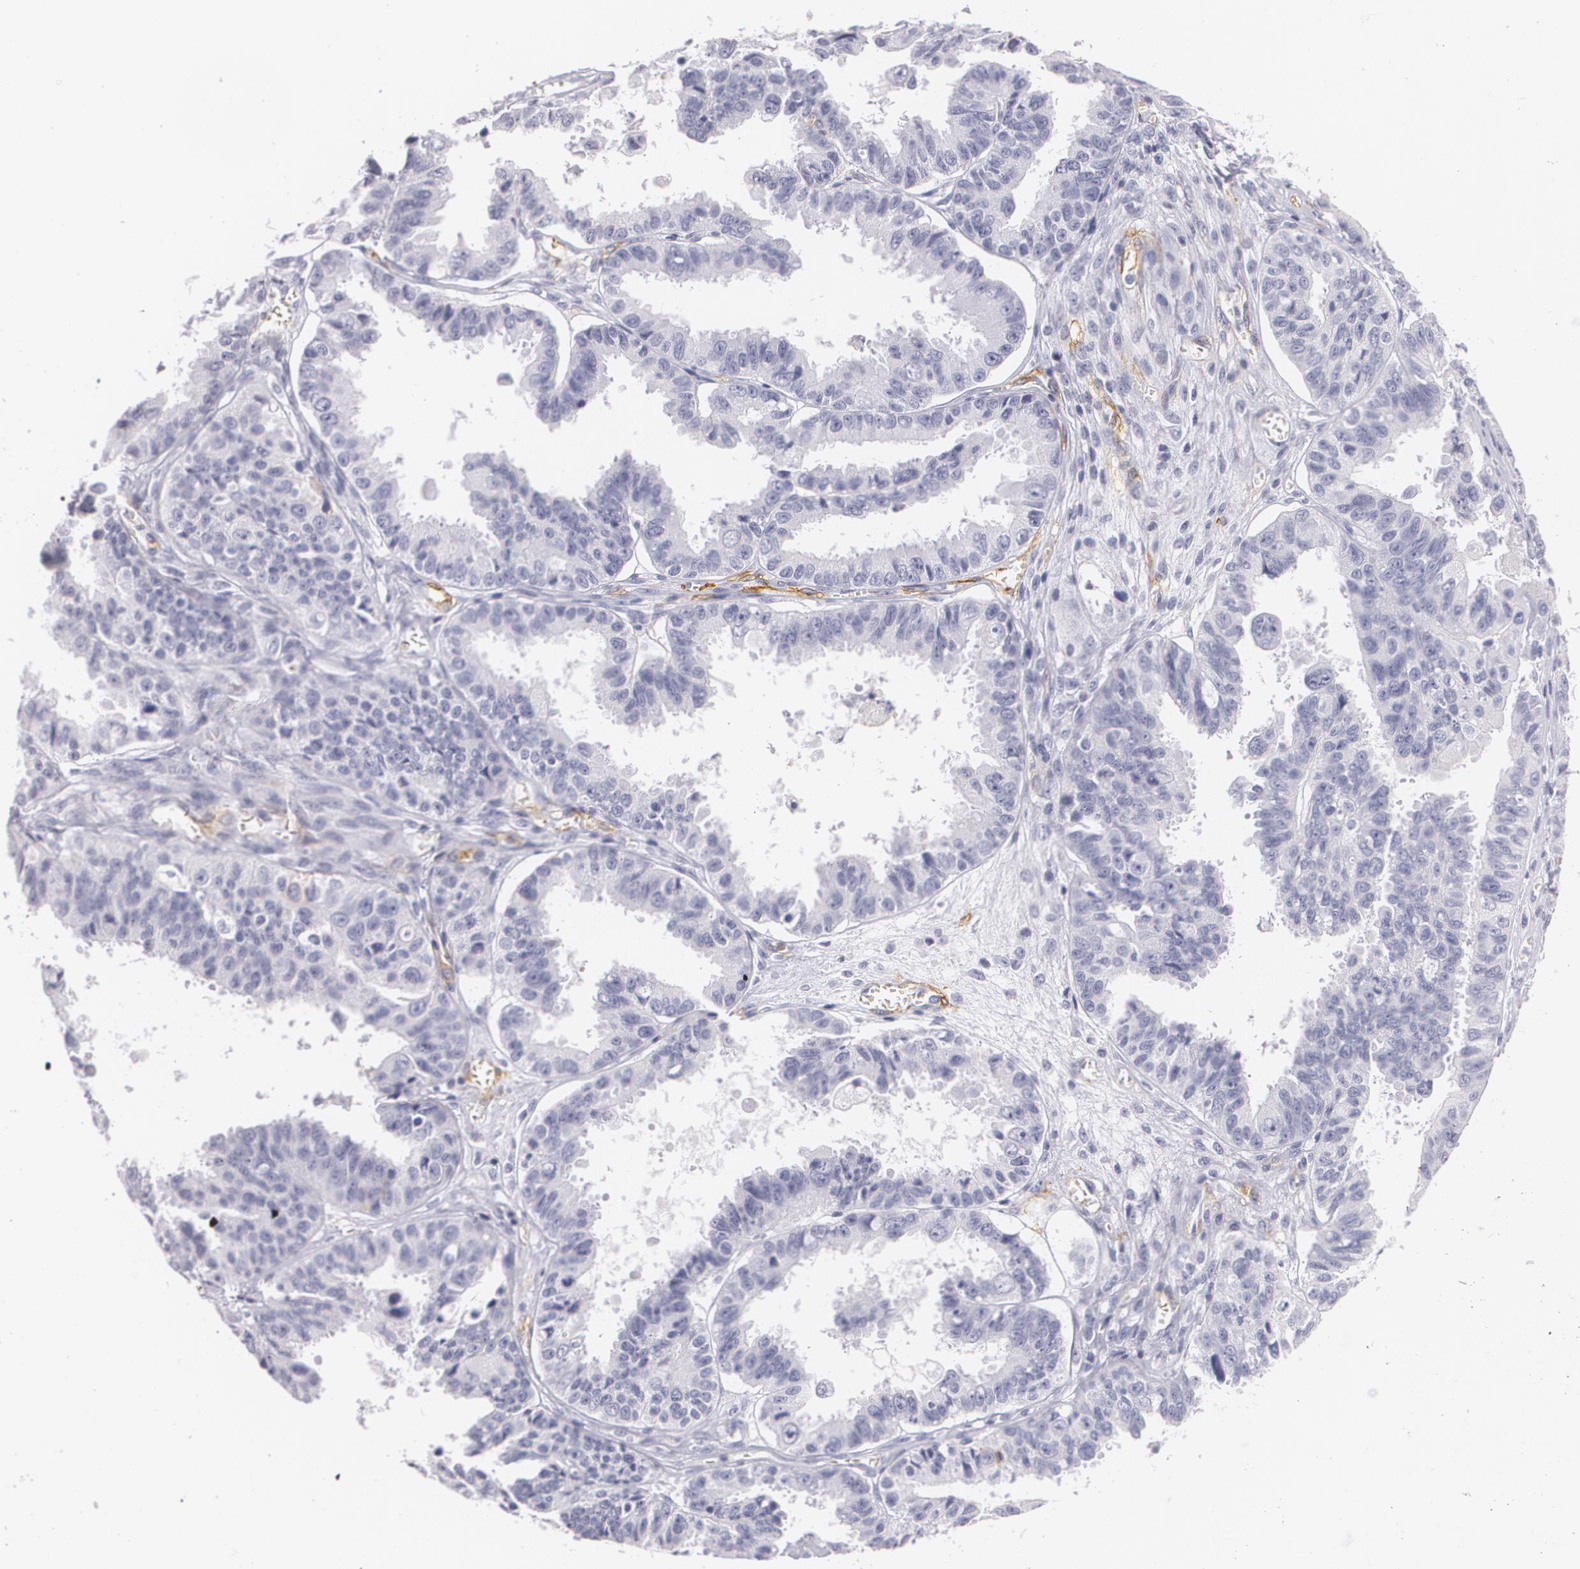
{"staining": {"intensity": "negative", "quantity": "none", "location": "none"}, "tissue": "ovarian cancer", "cell_type": "Tumor cells", "image_type": "cancer", "snomed": [{"axis": "morphology", "description": "Carcinoma, endometroid"}, {"axis": "topography", "description": "Ovary"}], "caption": "A high-resolution micrograph shows immunohistochemistry (IHC) staining of ovarian cancer (endometroid carcinoma), which reveals no significant positivity in tumor cells.", "gene": "NGFR", "patient": {"sex": "female", "age": 85}}